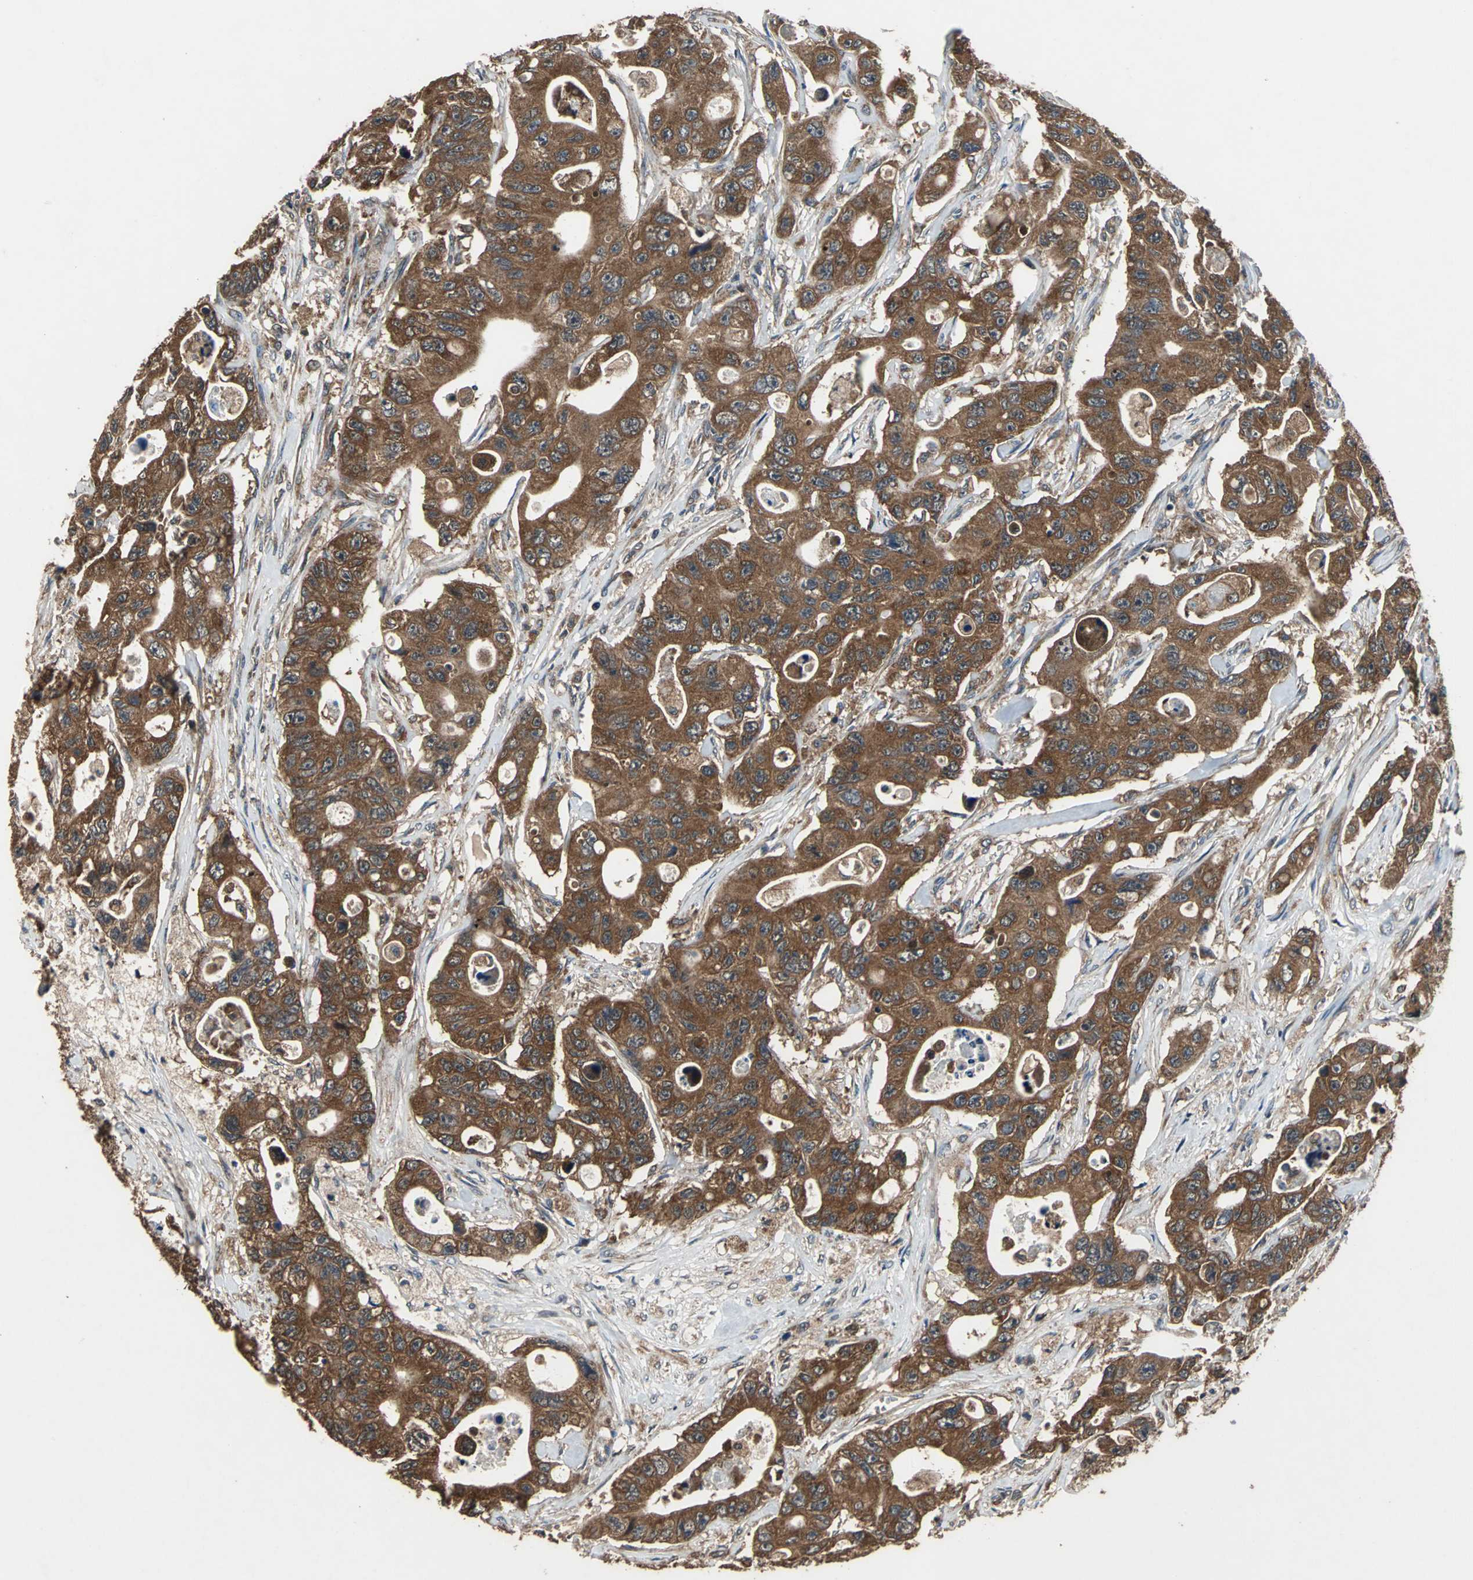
{"staining": {"intensity": "strong", "quantity": ">75%", "location": "cytoplasmic/membranous"}, "tissue": "colorectal cancer", "cell_type": "Tumor cells", "image_type": "cancer", "snomed": [{"axis": "morphology", "description": "Adenocarcinoma, NOS"}, {"axis": "topography", "description": "Colon"}], "caption": "This is a micrograph of IHC staining of colorectal cancer (adenocarcinoma), which shows strong positivity in the cytoplasmic/membranous of tumor cells.", "gene": "ZNF608", "patient": {"sex": "female", "age": 46}}